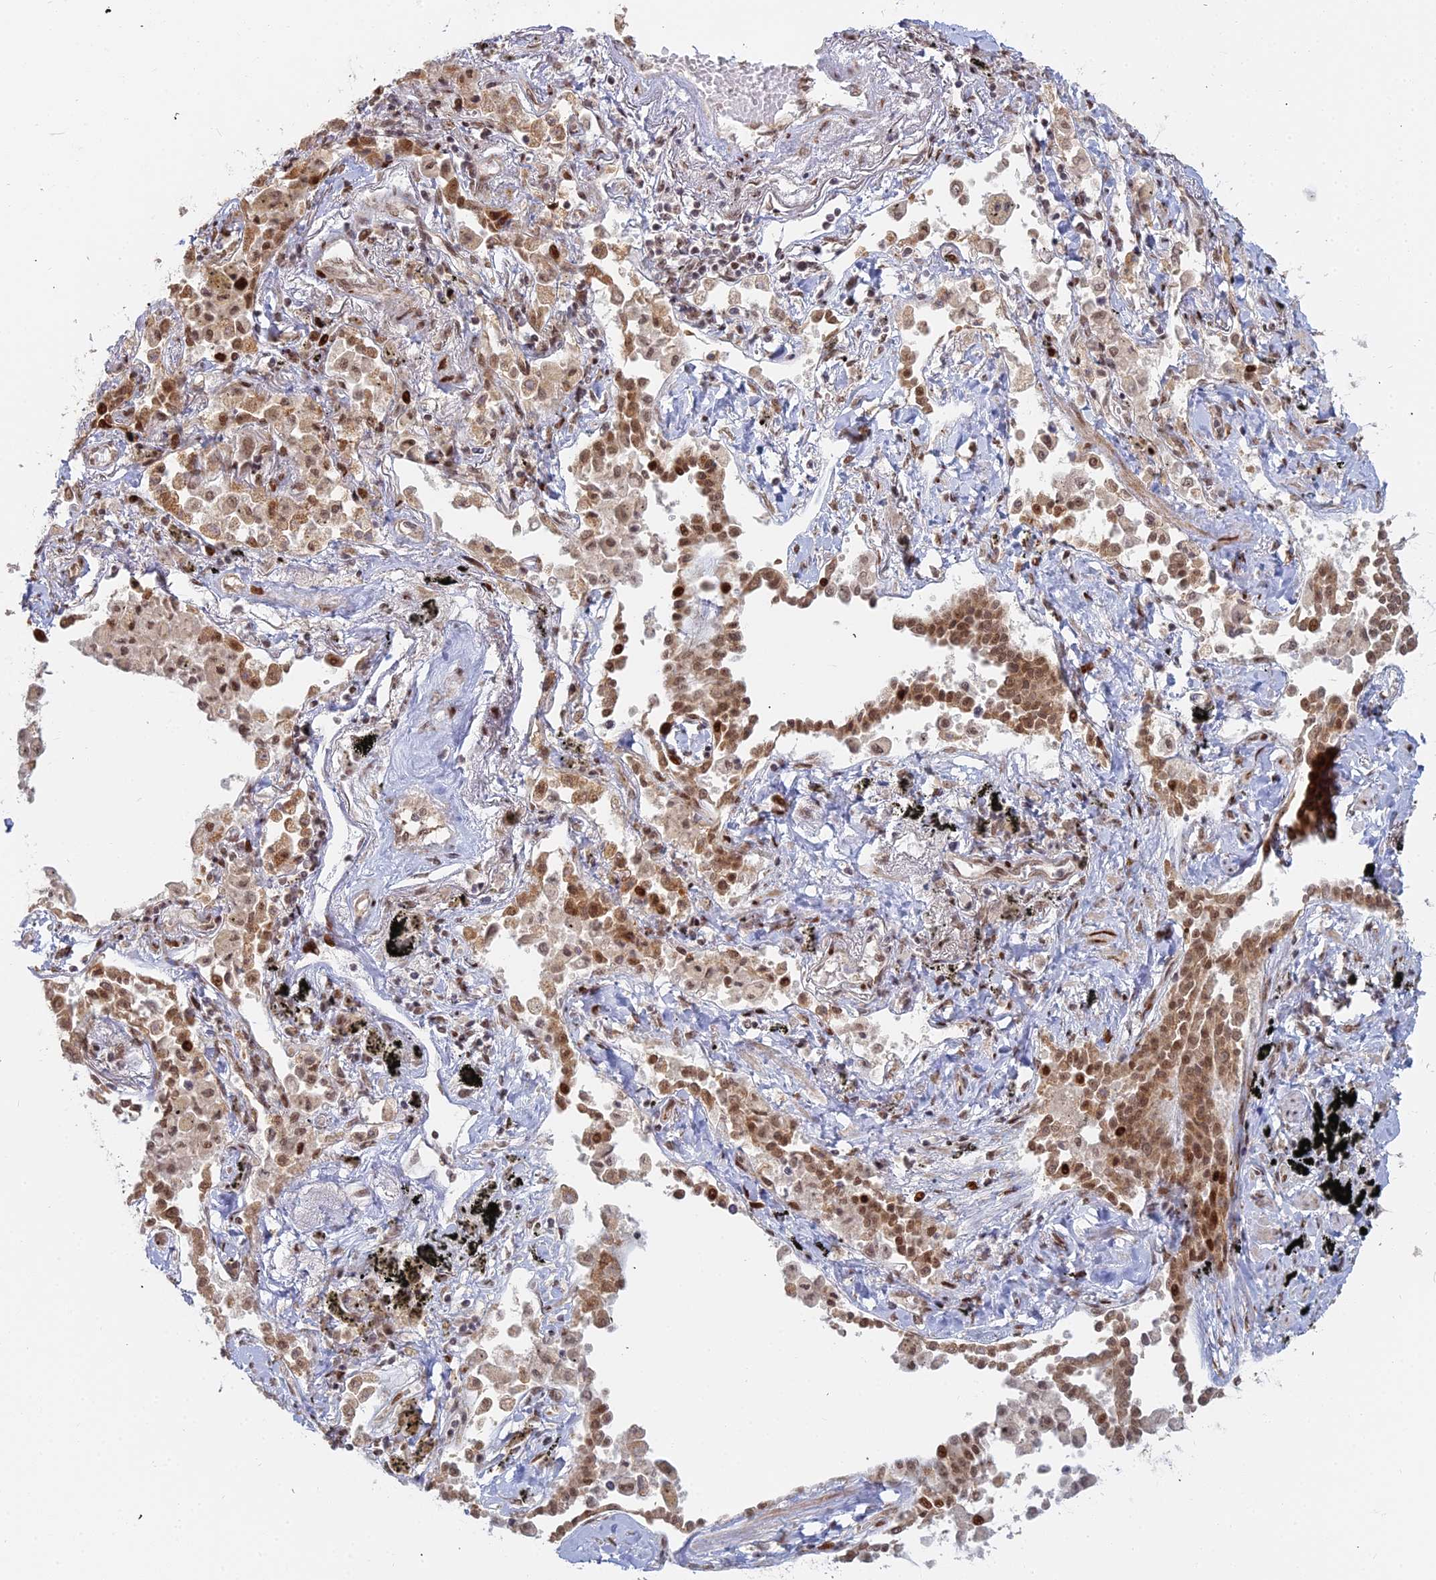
{"staining": {"intensity": "moderate", "quantity": ">75%", "location": "cytoplasmic/membranous,nuclear"}, "tissue": "lung cancer", "cell_type": "Tumor cells", "image_type": "cancer", "snomed": [{"axis": "morphology", "description": "Adenocarcinoma, NOS"}, {"axis": "topography", "description": "Lung"}], "caption": "Lung adenocarcinoma tissue exhibits moderate cytoplasmic/membranous and nuclear positivity in approximately >75% of tumor cells, visualized by immunohistochemistry.", "gene": "ABCA2", "patient": {"sex": "male", "age": 67}}